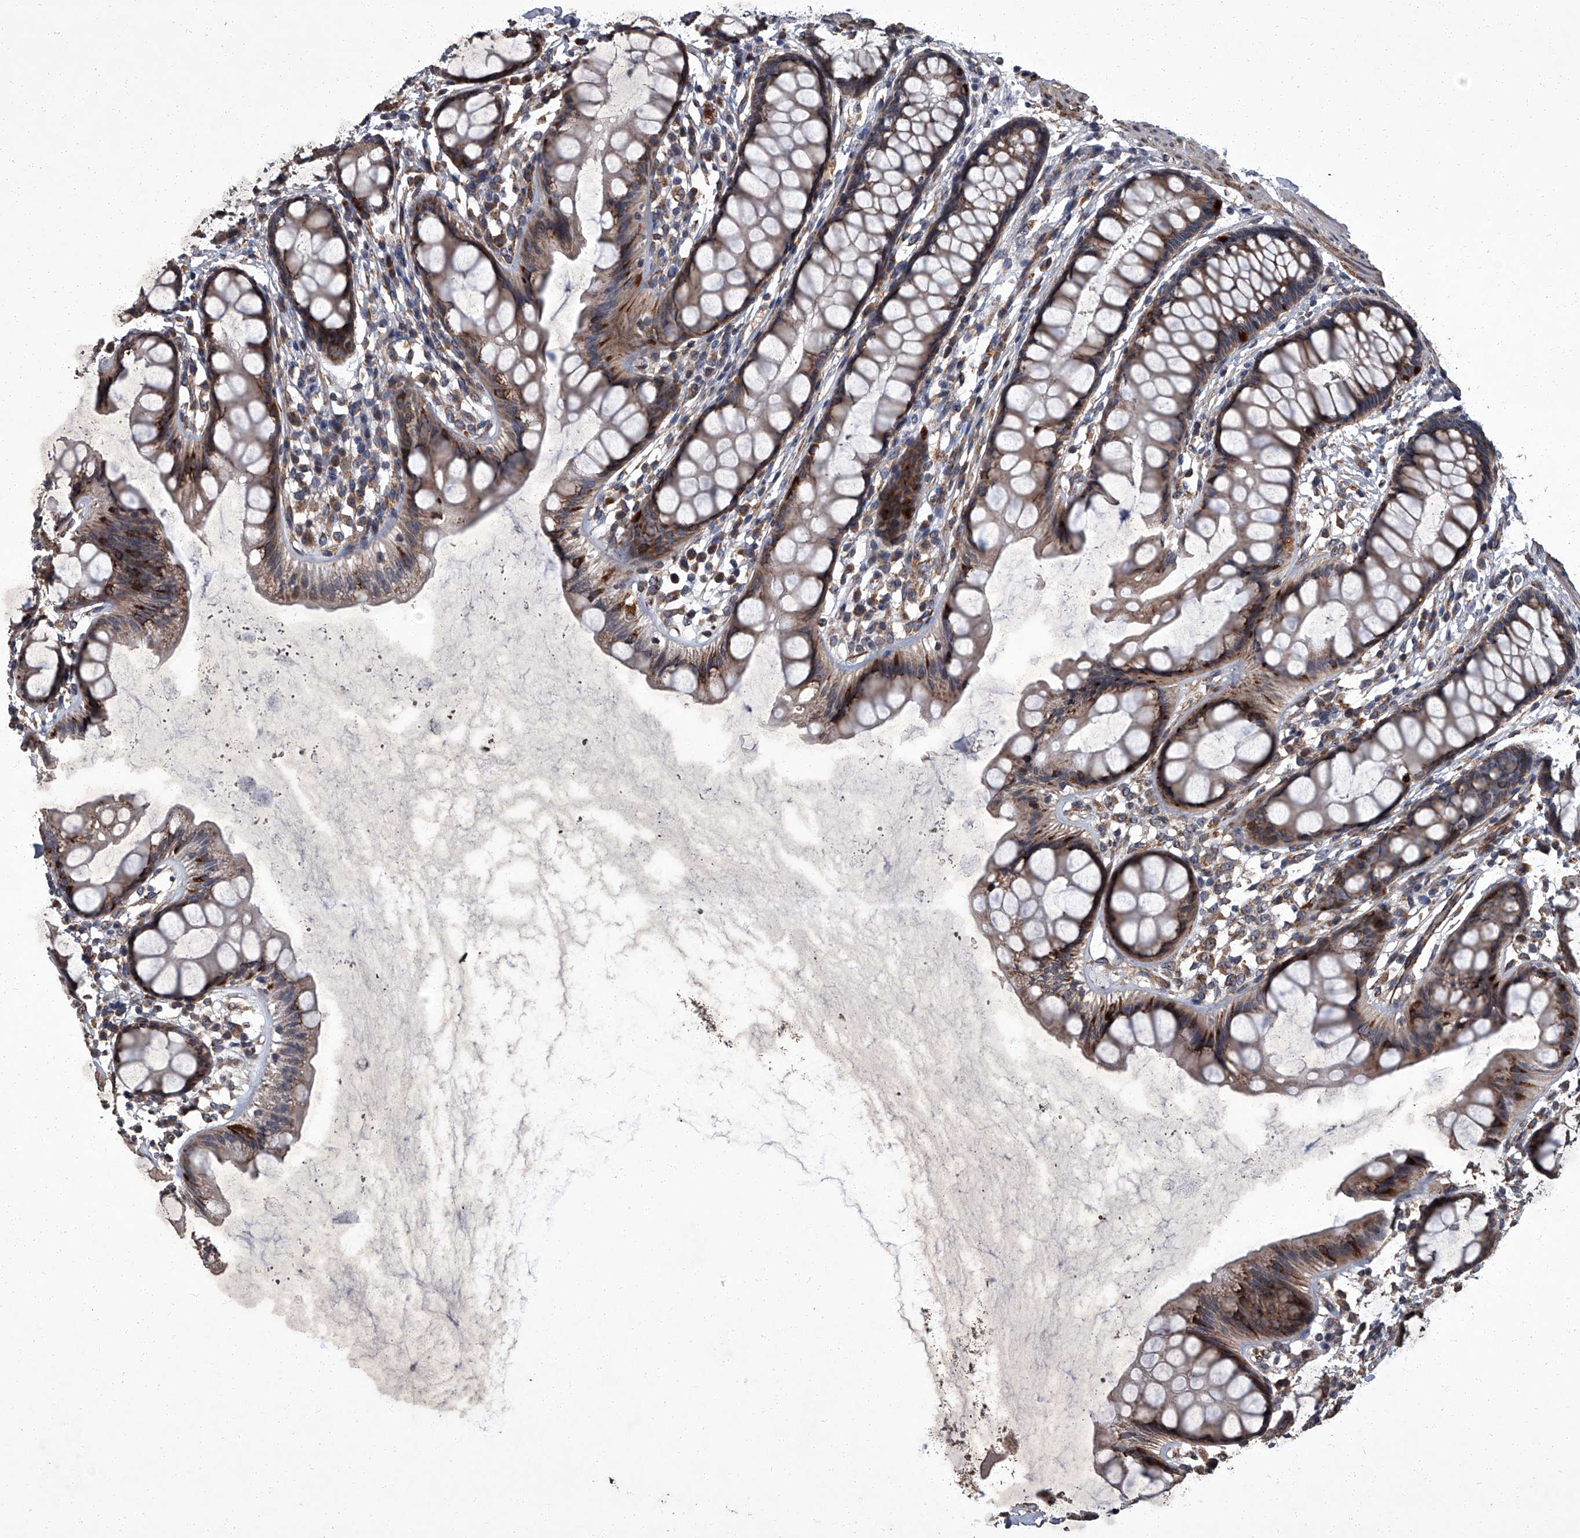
{"staining": {"intensity": "moderate", "quantity": ">75%", "location": "cytoplasmic/membranous"}, "tissue": "rectum", "cell_type": "Glandular cells", "image_type": "normal", "snomed": [{"axis": "morphology", "description": "Normal tissue, NOS"}, {"axis": "topography", "description": "Rectum"}], "caption": "Immunohistochemistry staining of unremarkable rectum, which displays medium levels of moderate cytoplasmic/membranous staining in approximately >75% of glandular cells indicating moderate cytoplasmic/membranous protein positivity. The staining was performed using DAB (brown) for protein detection and nuclei were counterstained in hematoxylin (blue).", "gene": "SIRT4", "patient": {"sex": "female", "age": 65}}